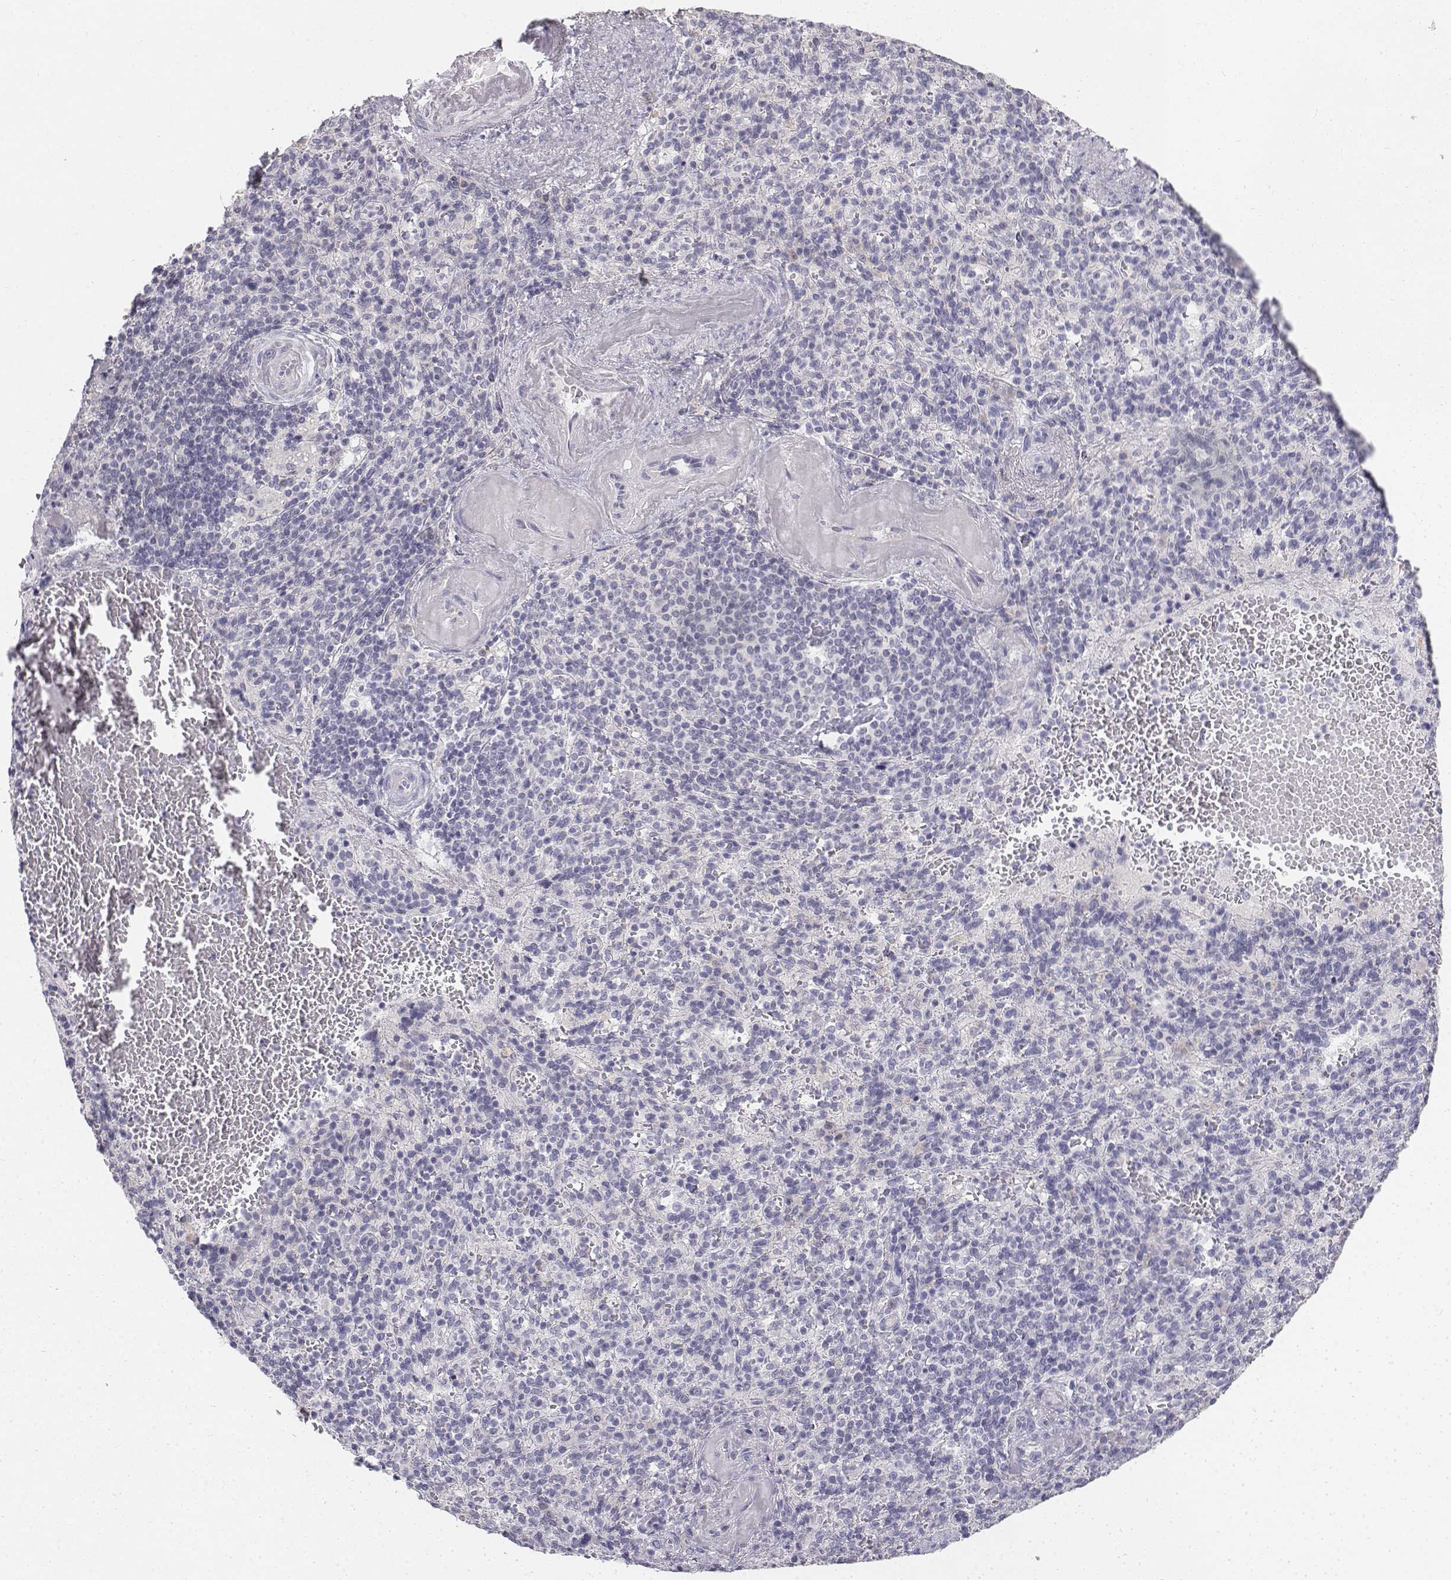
{"staining": {"intensity": "negative", "quantity": "none", "location": "none"}, "tissue": "spleen", "cell_type": "Cells in red pulp", "image_type": "normal", "snomed": [{"axis": "morphology", "description": "Normal tissue, NOS"}, {"axis": "topography", "description": "Spleen"}], "caption": "High power microscopy image of an IHC micrograph of unremarkable spleen, revealing no significant staining in cells in red pulp.", "gene": "PENK", "patient": {"sex": "female", "age": 74}}